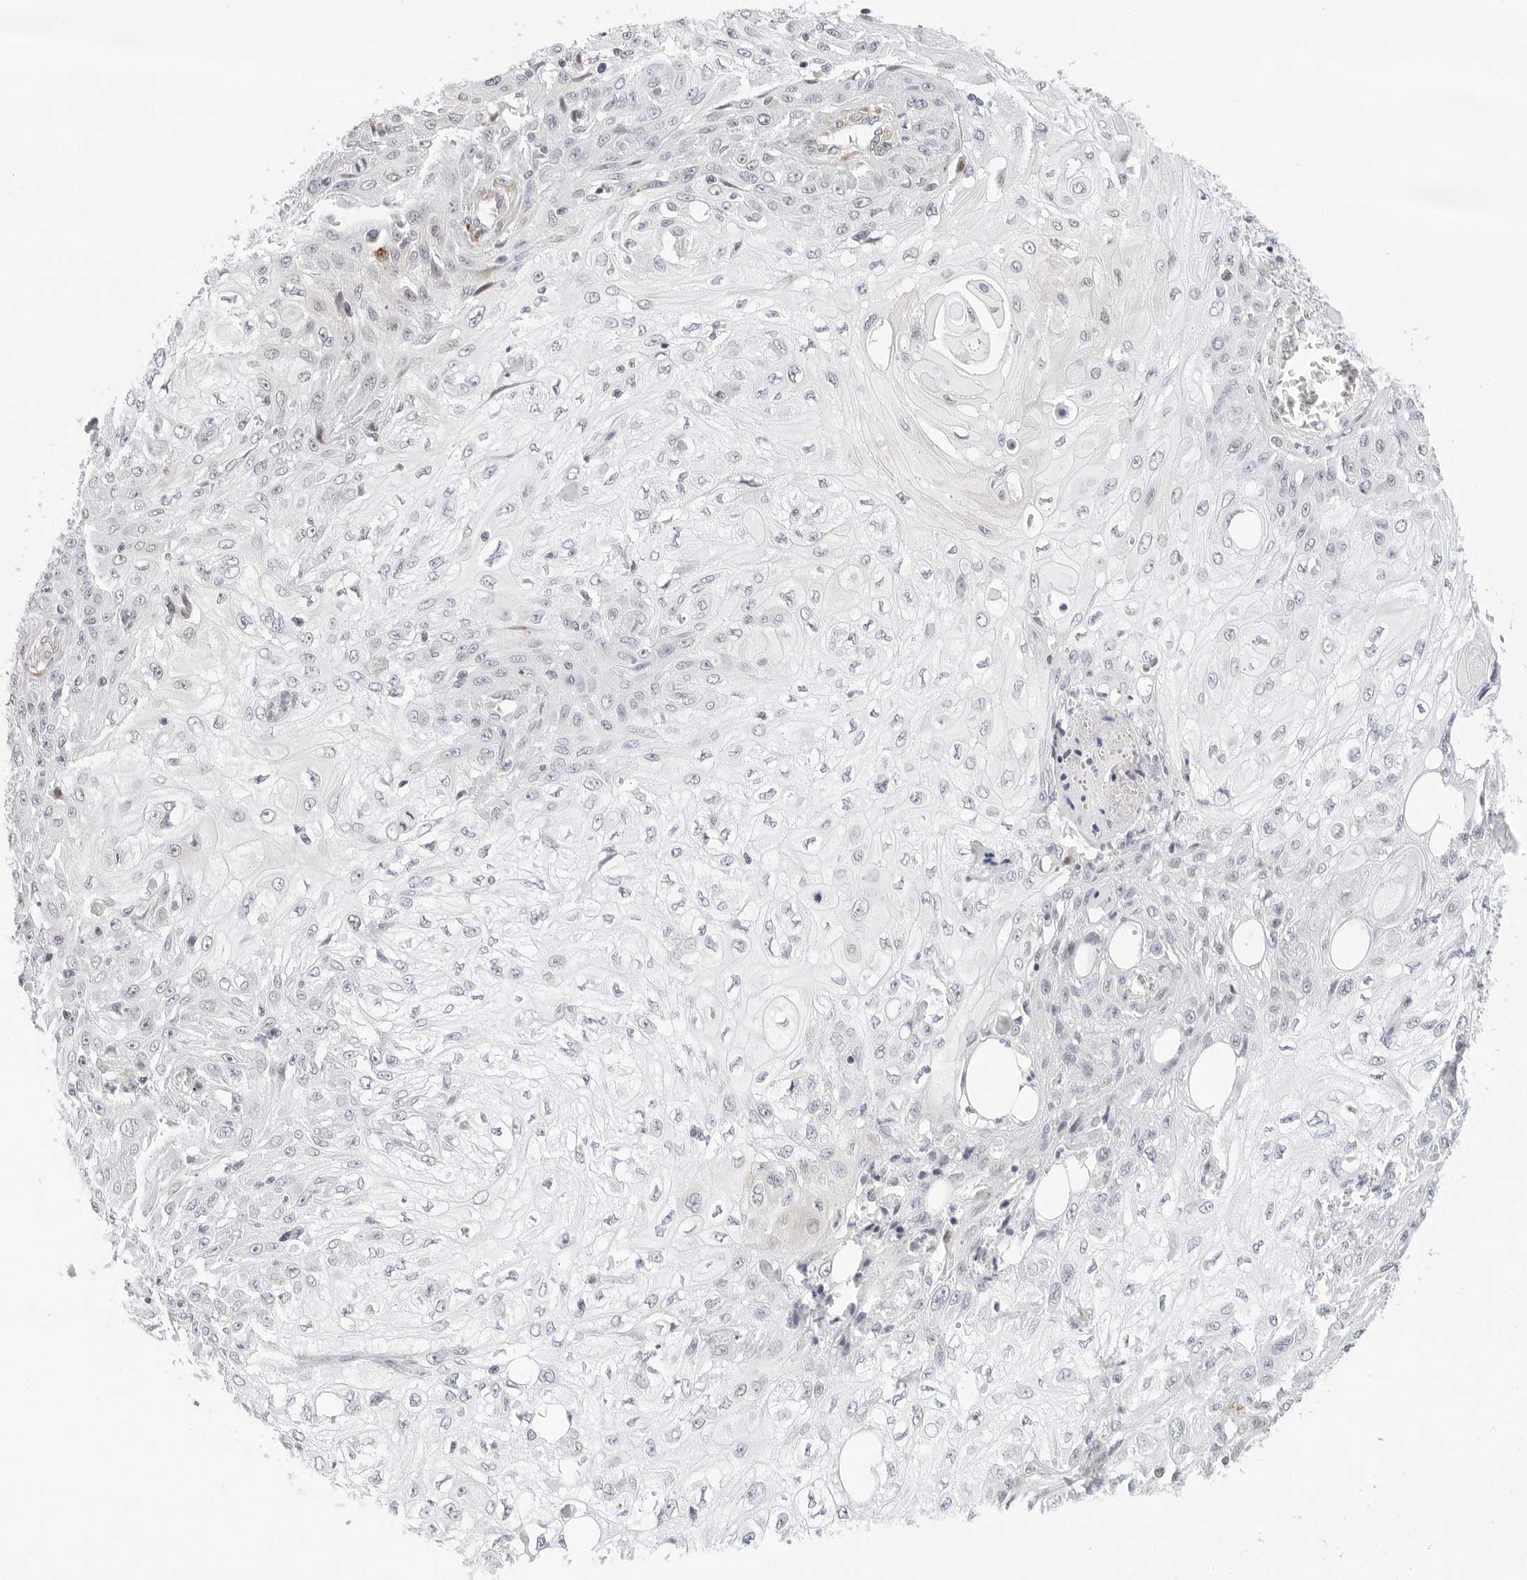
{"staining": {"intensity": "negative", "quantity": "none", "location": "none"}, "tissue": "skin cancer", "cell_type": "Tumor cells", "image_type": "cancer", "snomed": [{"axis": "morphology", "description": "Squamous cell carcinoma, NOS"}, {"axis": "morphology", "description": "Squamous cell carcinoma, metastatic, NOS"}, {"axis": "topography", "description": "Skin"}, {"axis": "topography", "description": "Lymph node"}], "caption": "There is no significant staining in tumor cells of skin cancer.", "gene": "PARP10", "patient": {"sex": "male", "age": 75}}